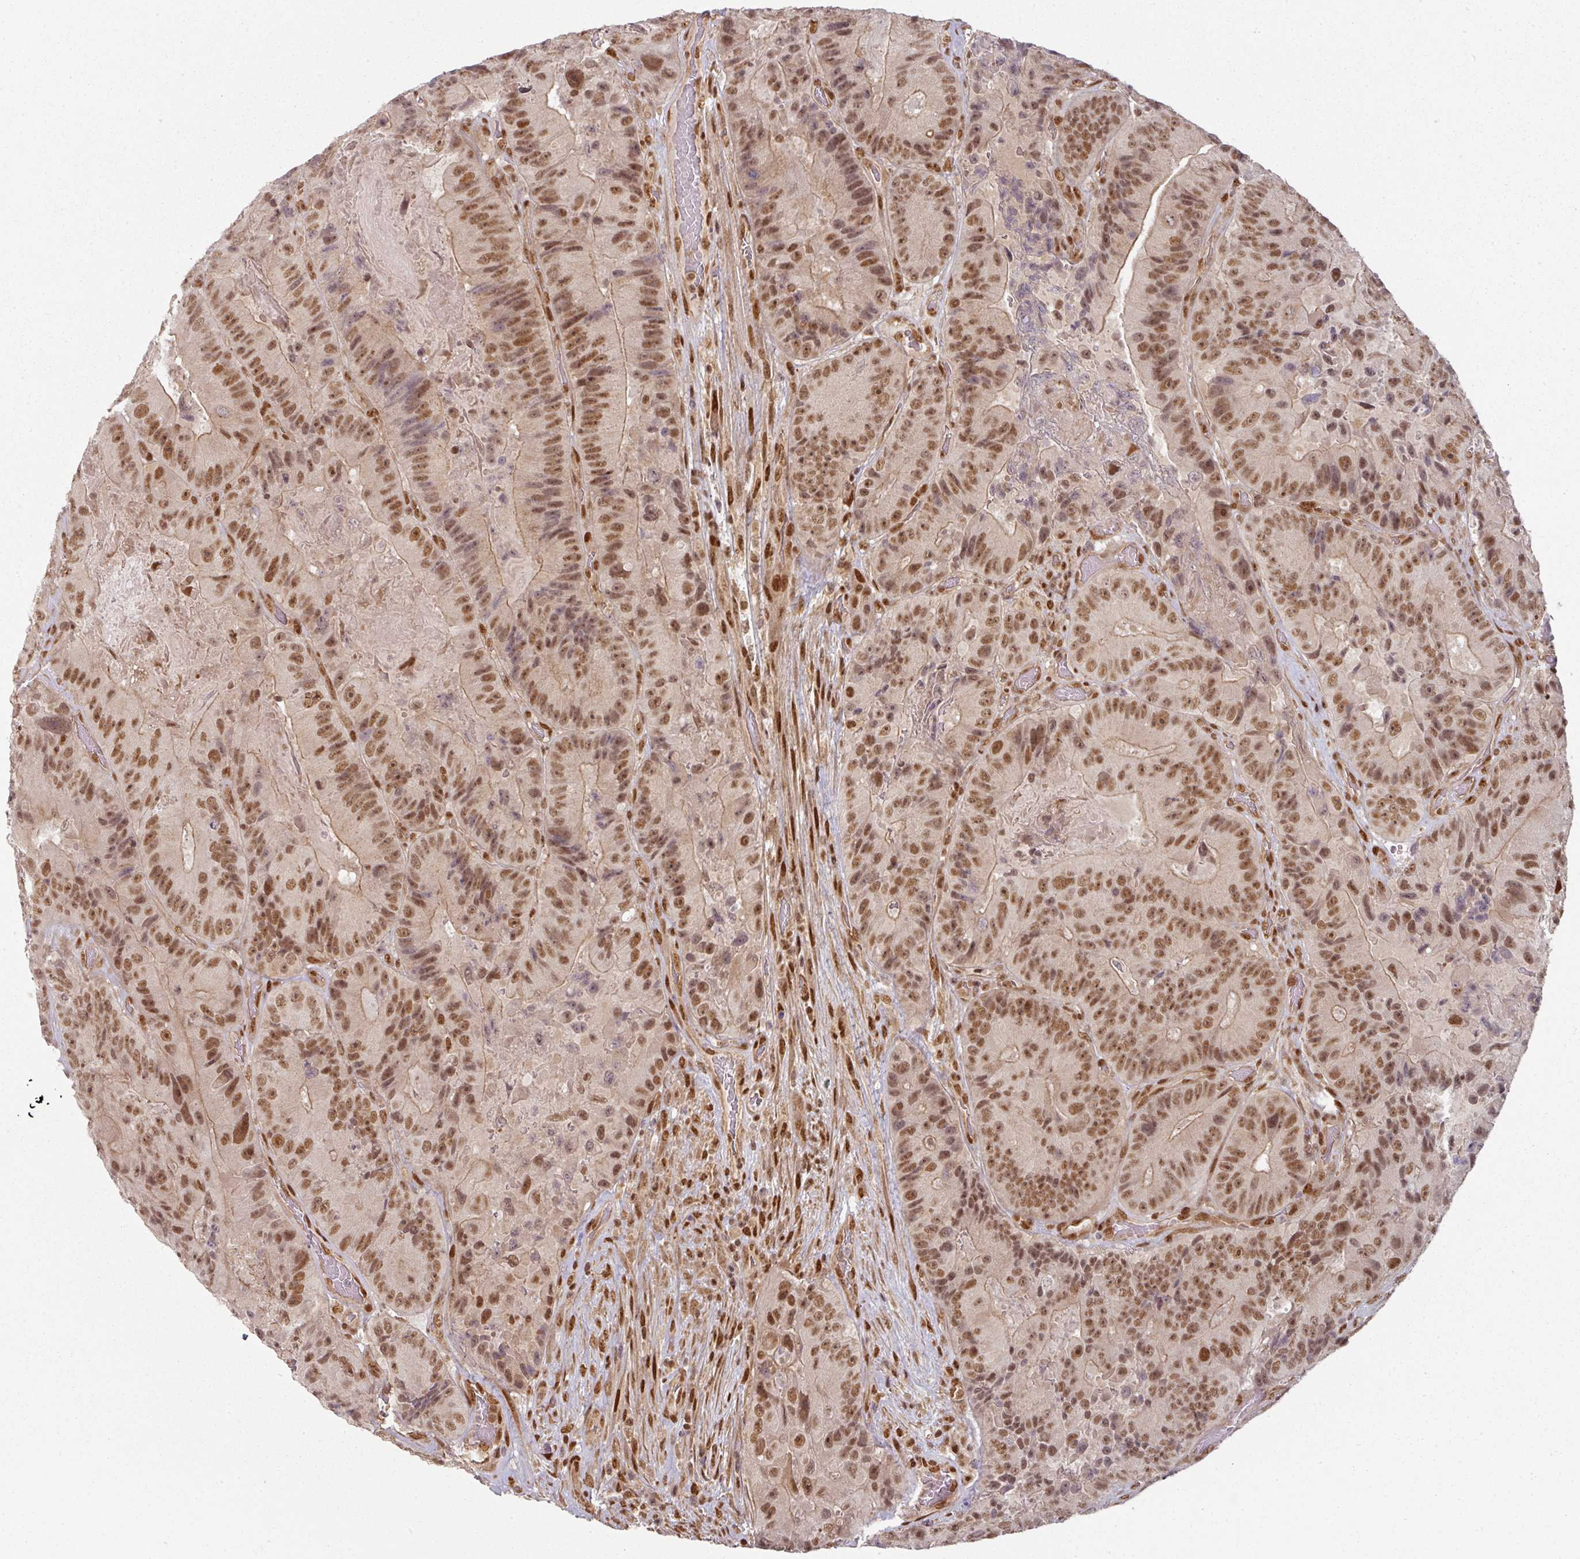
{"staining": {"intensity": "moderate", "quantity": ">75%", "location": "cytoplasmic/membranous,nuclear"}, "tissue": "colorectal cancer", "cell_type": "Tumor cells", "image_type": "cancer", "snomed": [{"axis": "morphology", "description": "Adenocarcinoma, NOS"}, {"axis": "topography", "description": "Colon"}], "caption": "Immunohistochemical staining of human colorectal cancer displays medium levels of moderate cytoplasmic/membranous and nuclear protein positivity in approximately >75% of tumor cells.", "gene": "SIK3", "patient": {"sex": "female", "age": 86}}